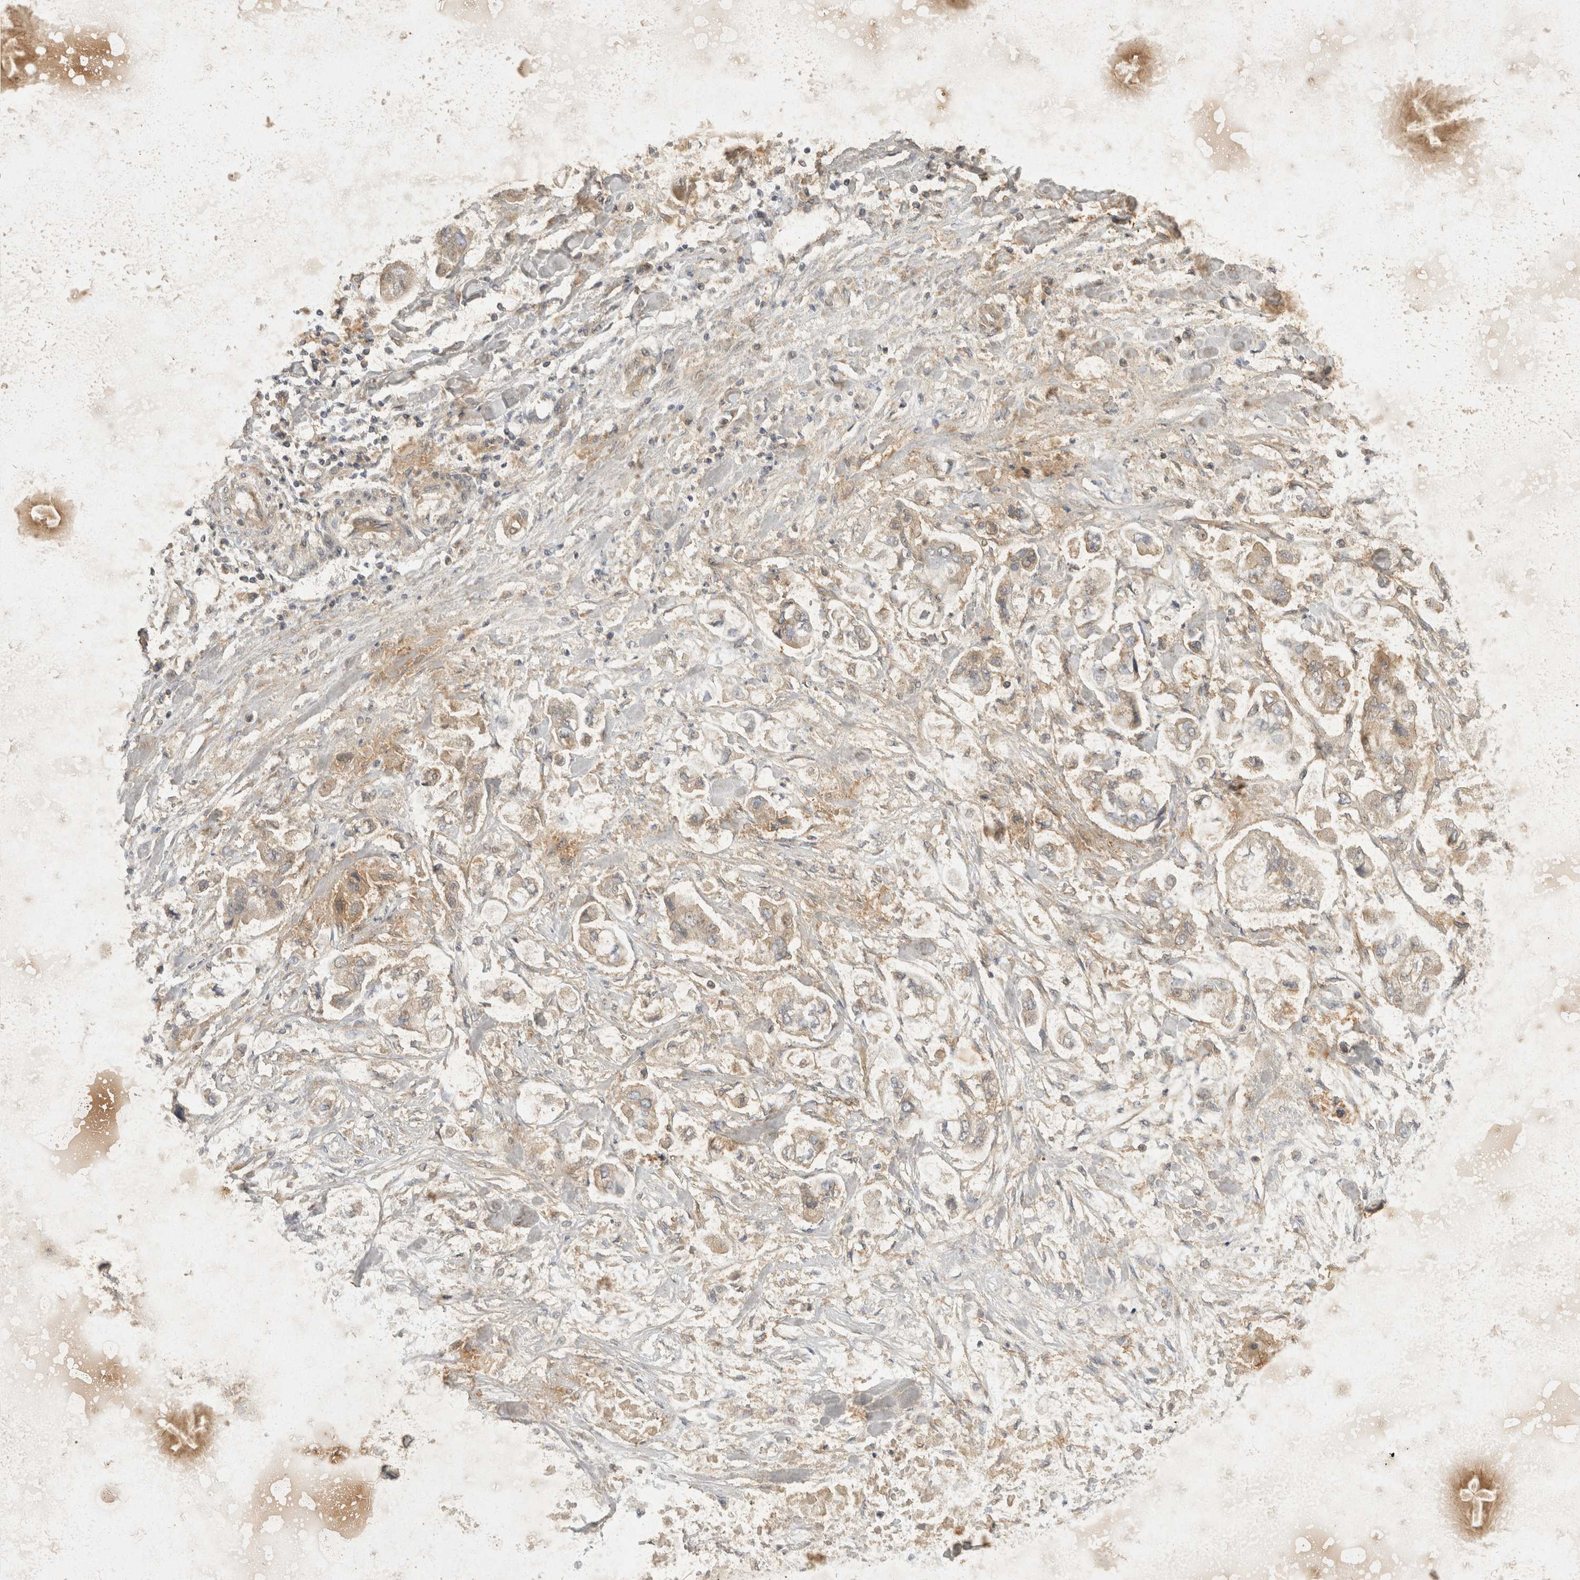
{"staining": {"intensity": "weak", "quantity": "<25%", "location": "cytoplasmic/membranous"}, "tissue": "stomach cancer", "cell_type": "Tumor cells", "image_type": "cancer", "snomed": [{"axis": "morphology", "description": "Normal tissue, NOS"}, {"axis": "morphology", "description": "Adenocarcinoma, NOS"}, {"axis": "topography", "description": "Stomach"}], "caption": "Immunohistochemical staining of human stomach adenocarcinoma exhibits no significant expression in tumor cells. (Brightfield microscopy of DAB immunohistochemistry (IHC) at high magnification).", "gene": "EIF4G3", "patient": {"sex": "male", "age": 62}}